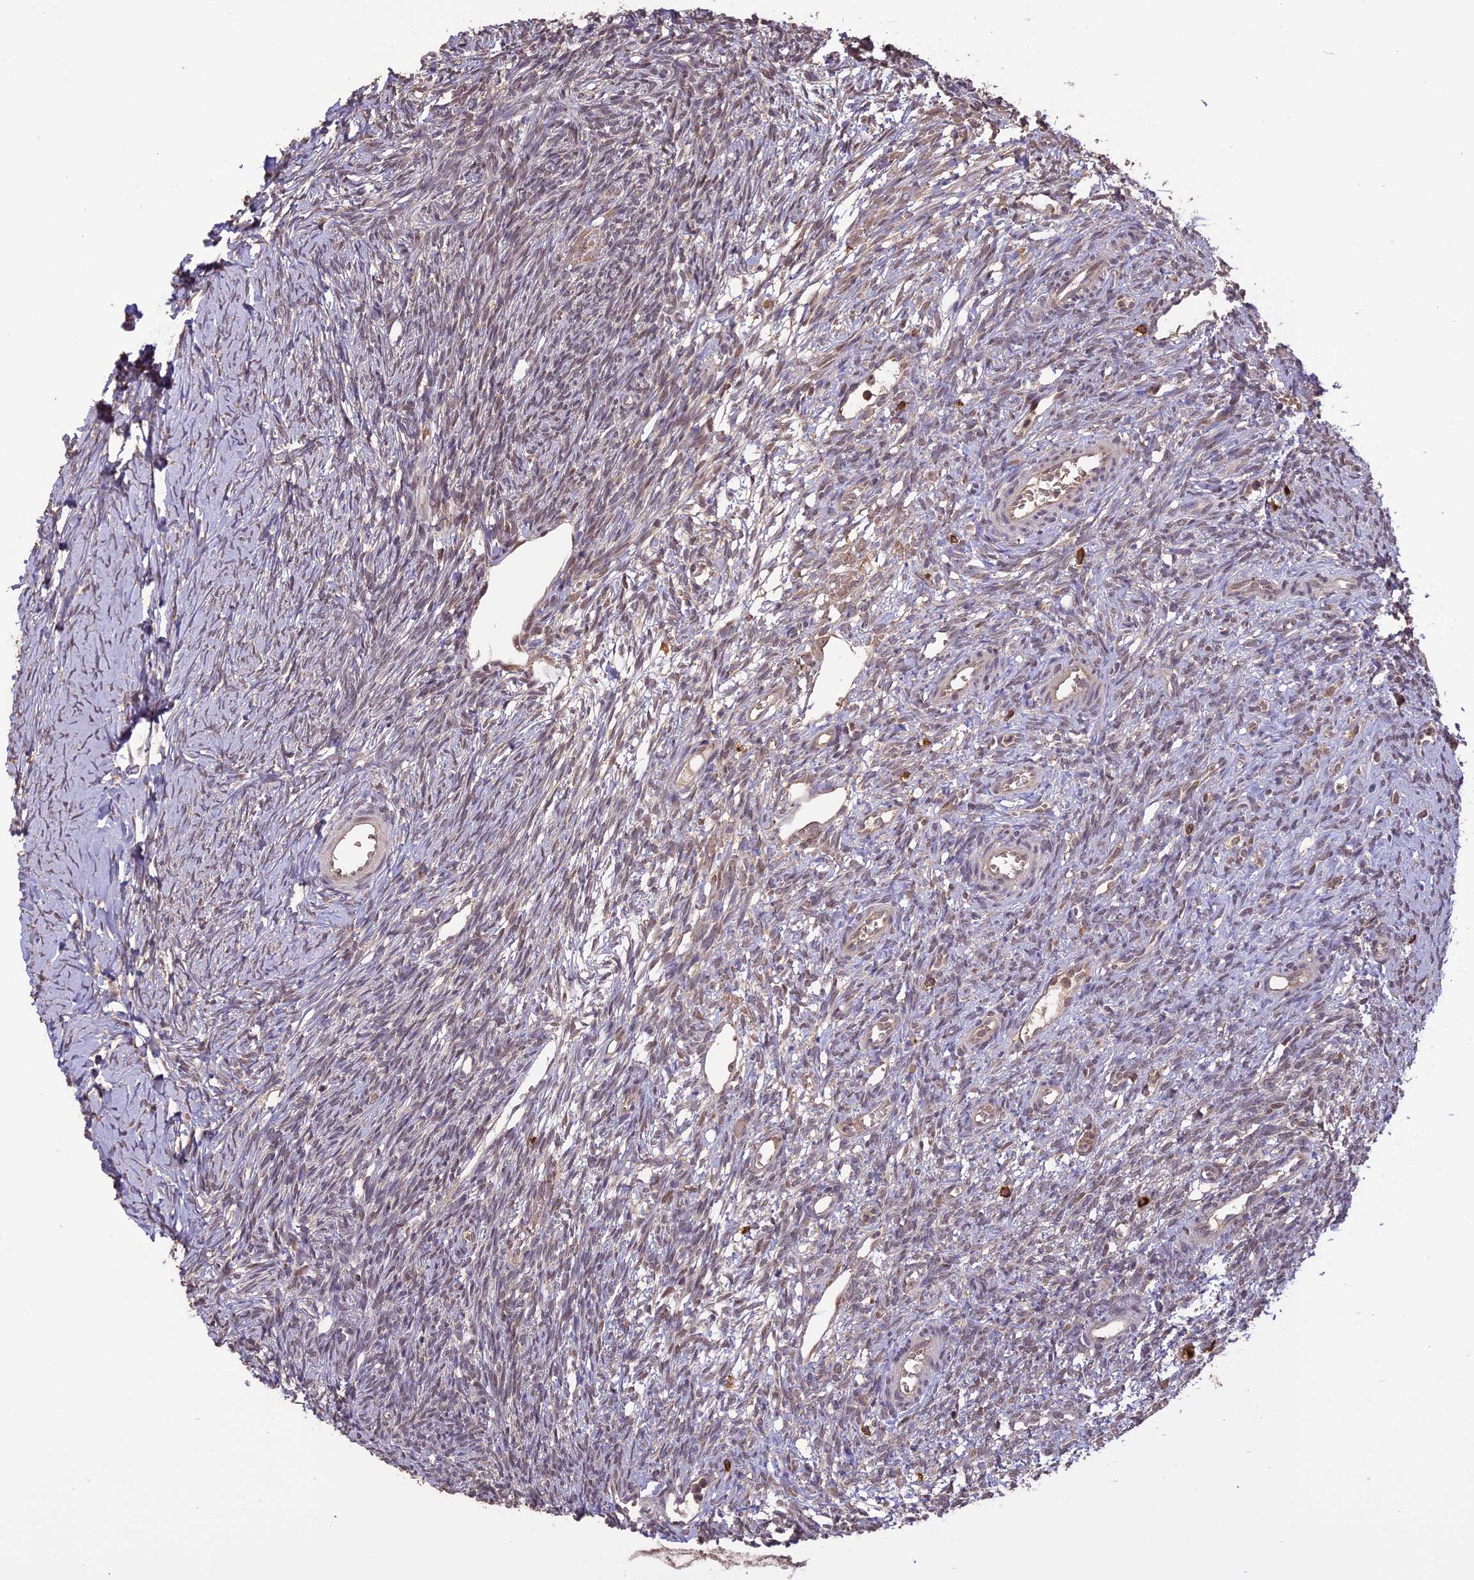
{"staining": {"intensity": "weak", "quantity": "<25%", "location": "cytoplasmic/membranous"}, "tissue": "ovary", "cell_type": "Ovarian stroma cells", "image_type": "normal", "snomed": [{"axis": "morphology", "description": "Normal tissue, NOS"}, {"axis": "topography", "description": "Ovary"}], "caption": "Immunohistochemistry micrograph of unremarkable ovary stained for a protein (brown), which demonstrates no expression in ovarian stroma cells. (Brightfield microscopy of DAB (3,3'-diaminobenzidine) IHC at high magnification).", "gene": "TIGD7", "patient": {"sex": "female", "age": 39}}